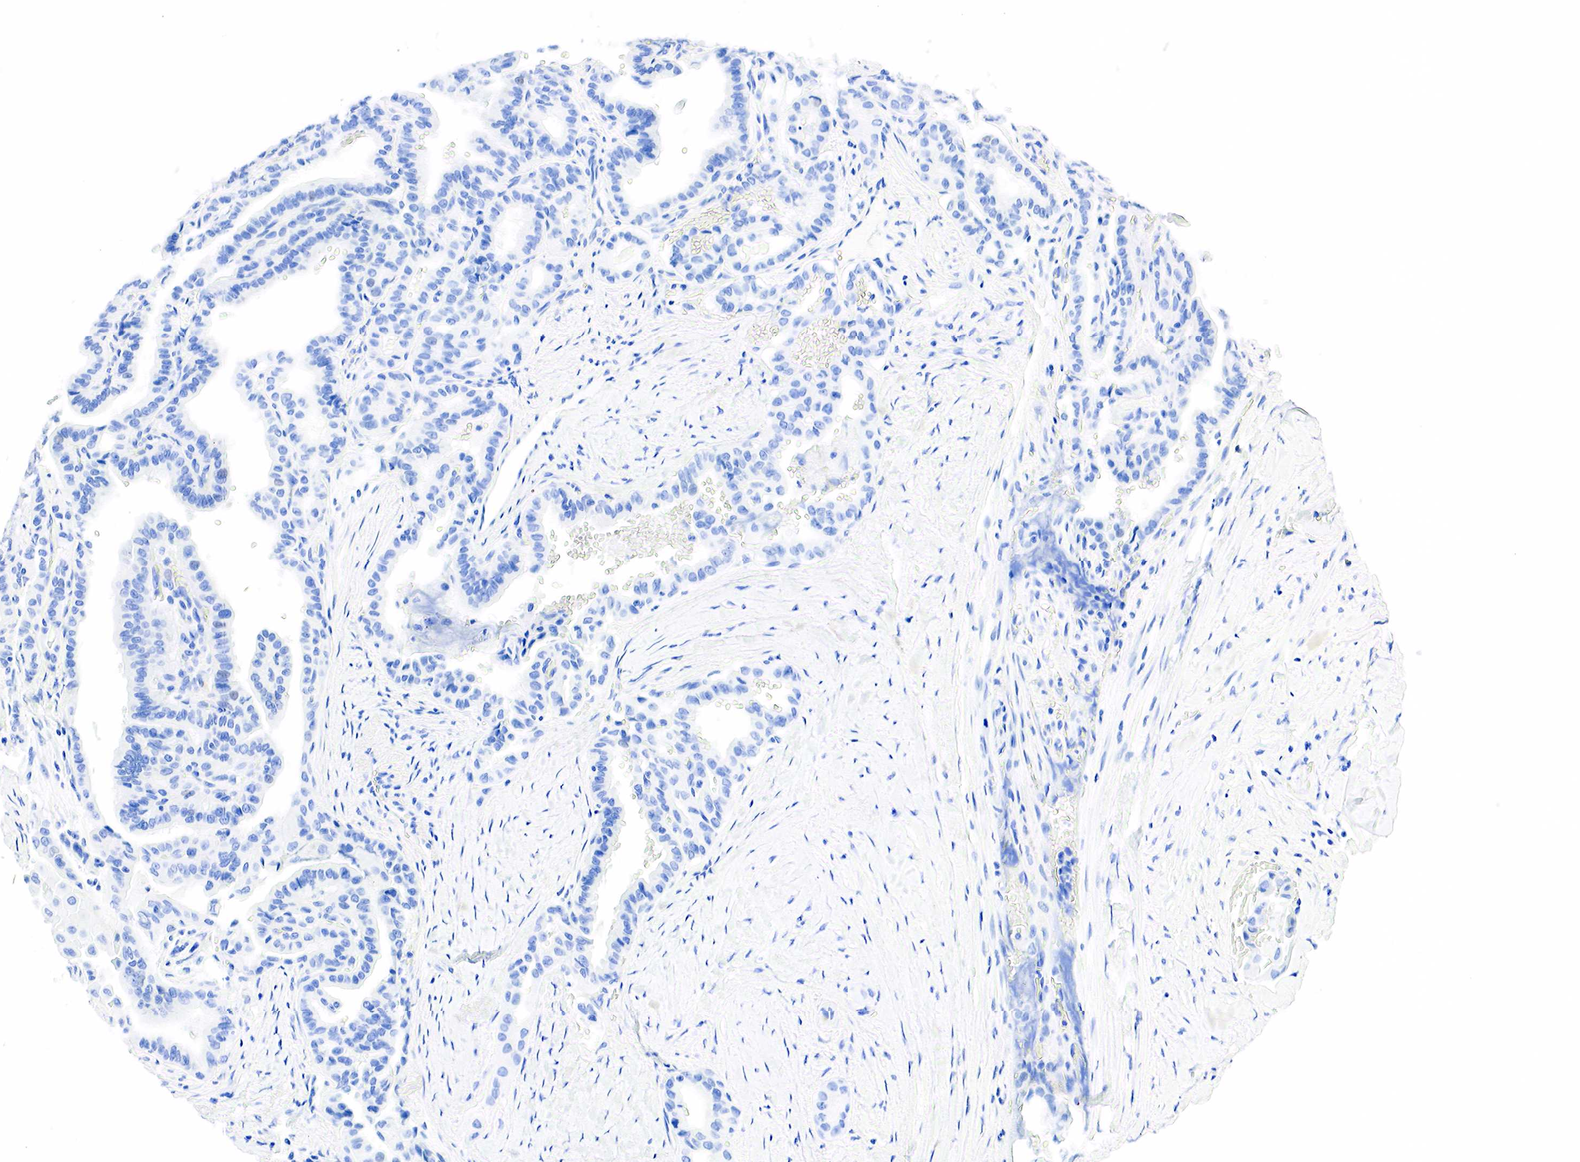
{"staining": {"intensity": "negative", "quantity": "none", "location": "none"}, "tissue": "thyroid cancer", "cell_type": "Tumor cells", "image_type": "cancer", "snomed": [{"axis": "morphology", "description": "Papillary adenocarcinoma, NOS"}, {"axis": "topography", "description": "Thyroid gland"}], "caption": "DAB (3,3'-diaminobenzidine) immunohistochemical staining of human thyroid papillary adenocarcinoma shows no significant positivity in tumor cells. (Brightfield microscopy of DAB (3,3'-diaminobenzidine) immunohistochemistry at high magnification).", "gene": "PTH", "patient": {"sex": "male", "age": 87}}